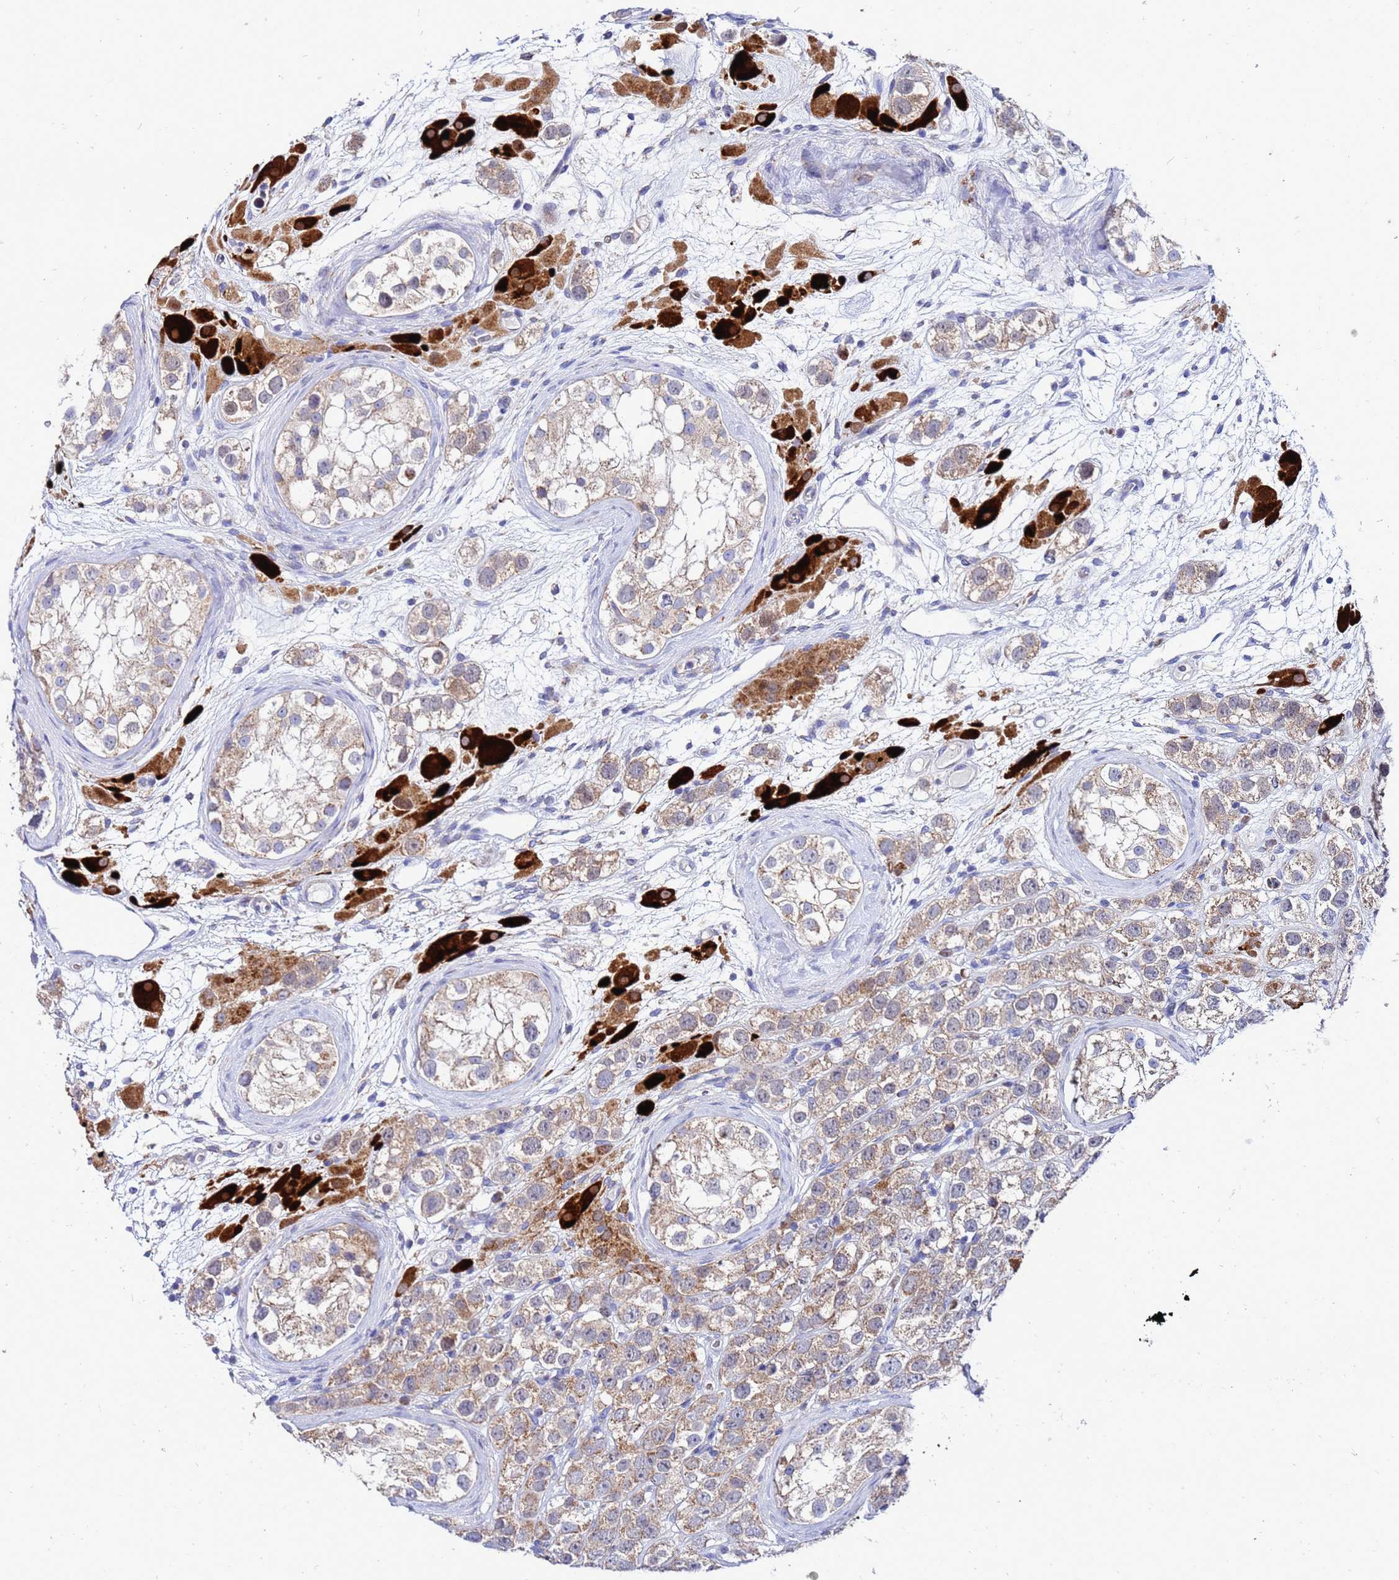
{"staining": {"intensity": "moderate", "quantity": ">75%", "location": "cytoplasmic/membranous"}, "tissue": "testis cancer", "cell_type": "Tumor cells", "image_type": "cancer", "snomed": [{"axis": "morphology", "description": "Seminoma, NOS"}, {"axis": "topography", "description": "Testis"}], "caption": "Immunohistochemistry (IHC) of testis cancer demonstrates medium levels of moderate cytoplasmic/membranous expression in about >75% of tumor cells.", "gene": "FAHD2A", "patient": {"sex": "male", "age": 28}}